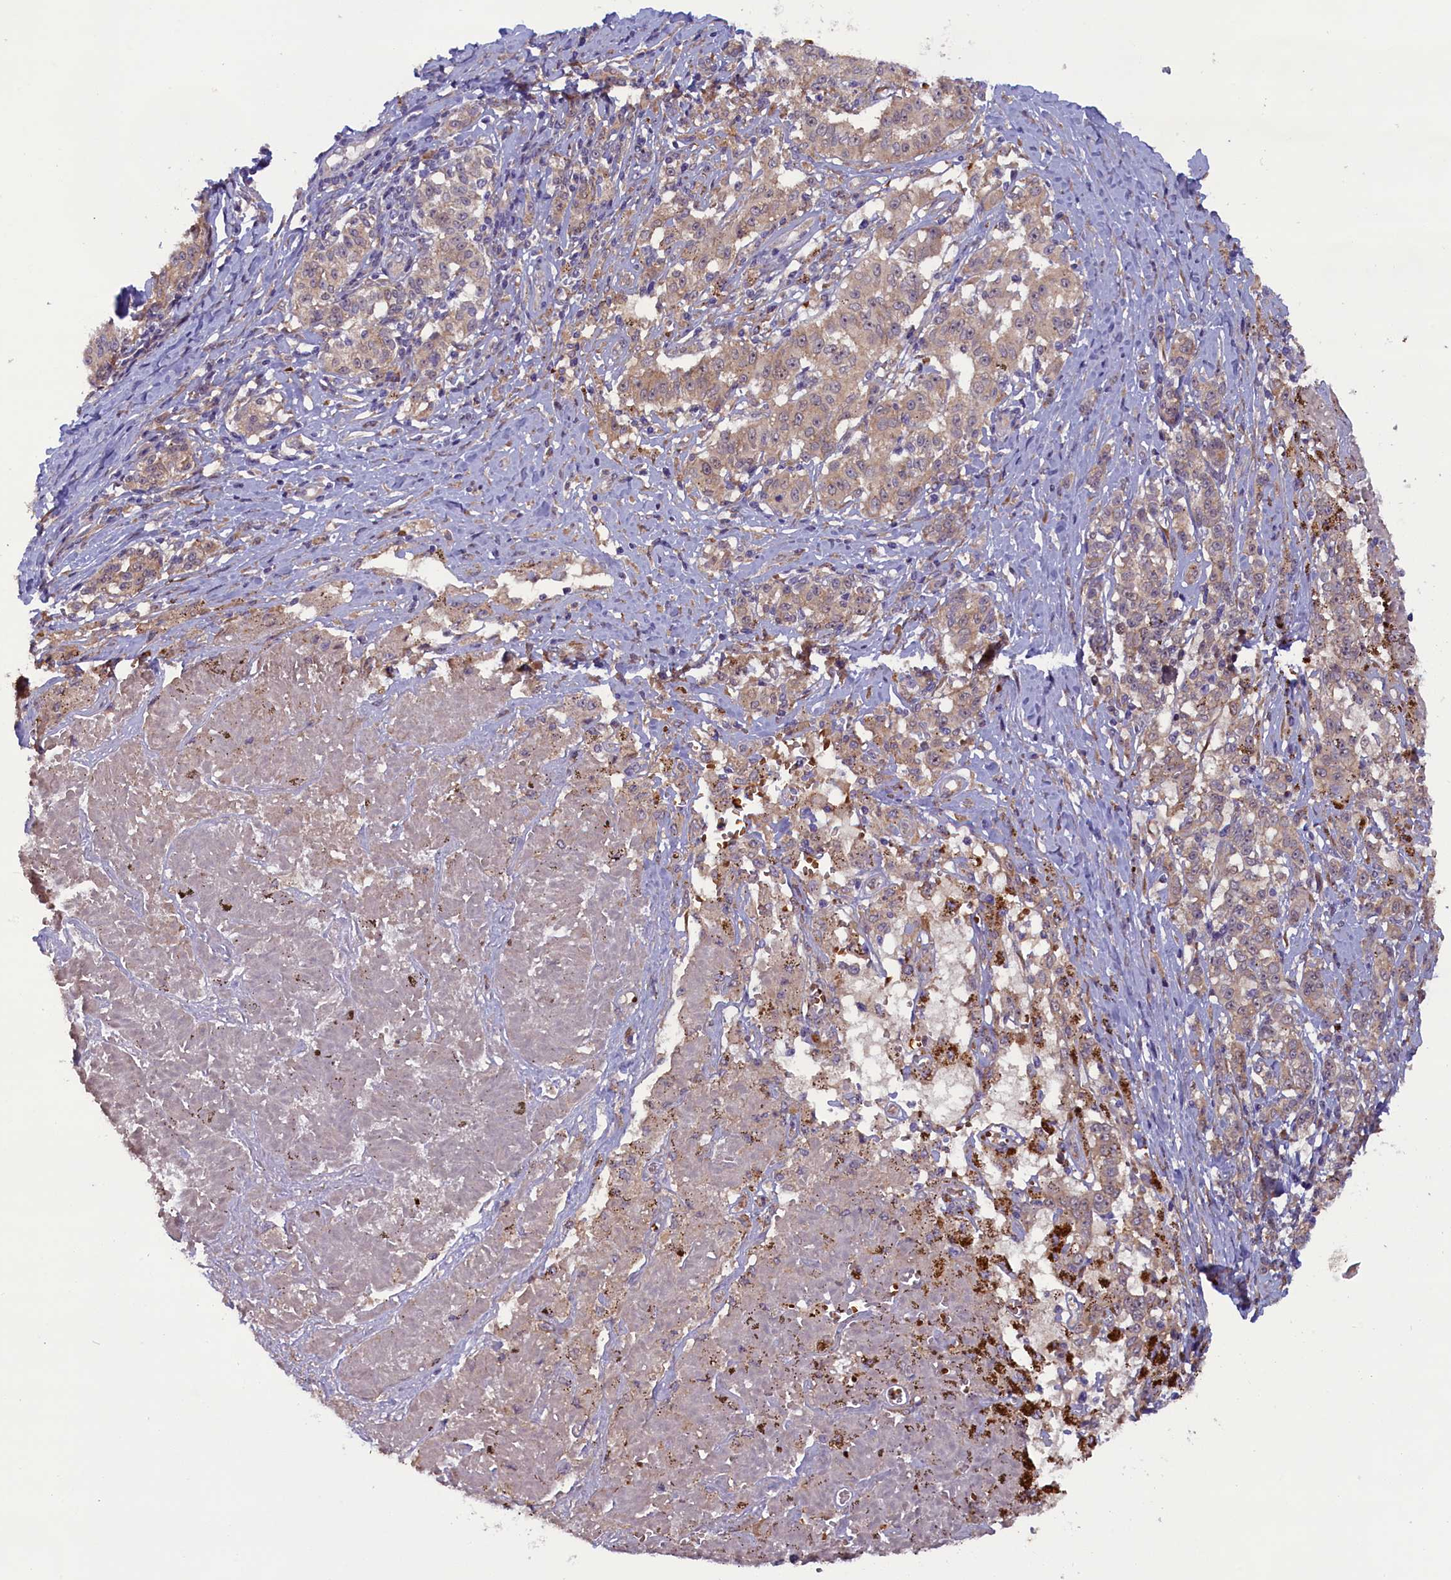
{"staining": {"intensity": "weak", "quantity": ">75%", "location": "cytoplasmic/membranous"}, "tissue": "melanoma", "cell_type": "Tumor cells", "image_type": "cancer", "snomed": [{"axis": "morphology", "description": "Malignant melanoma, NOS"}, {"axis": "topography", "description": "Skin"}], "caption": "Tumor cells show low levels of weak cytoplasmic/membranous staining in about >75% of cells in melanoma.", "gene": "CCDC9B", "patient": {"sex": "female", "age": 72}}